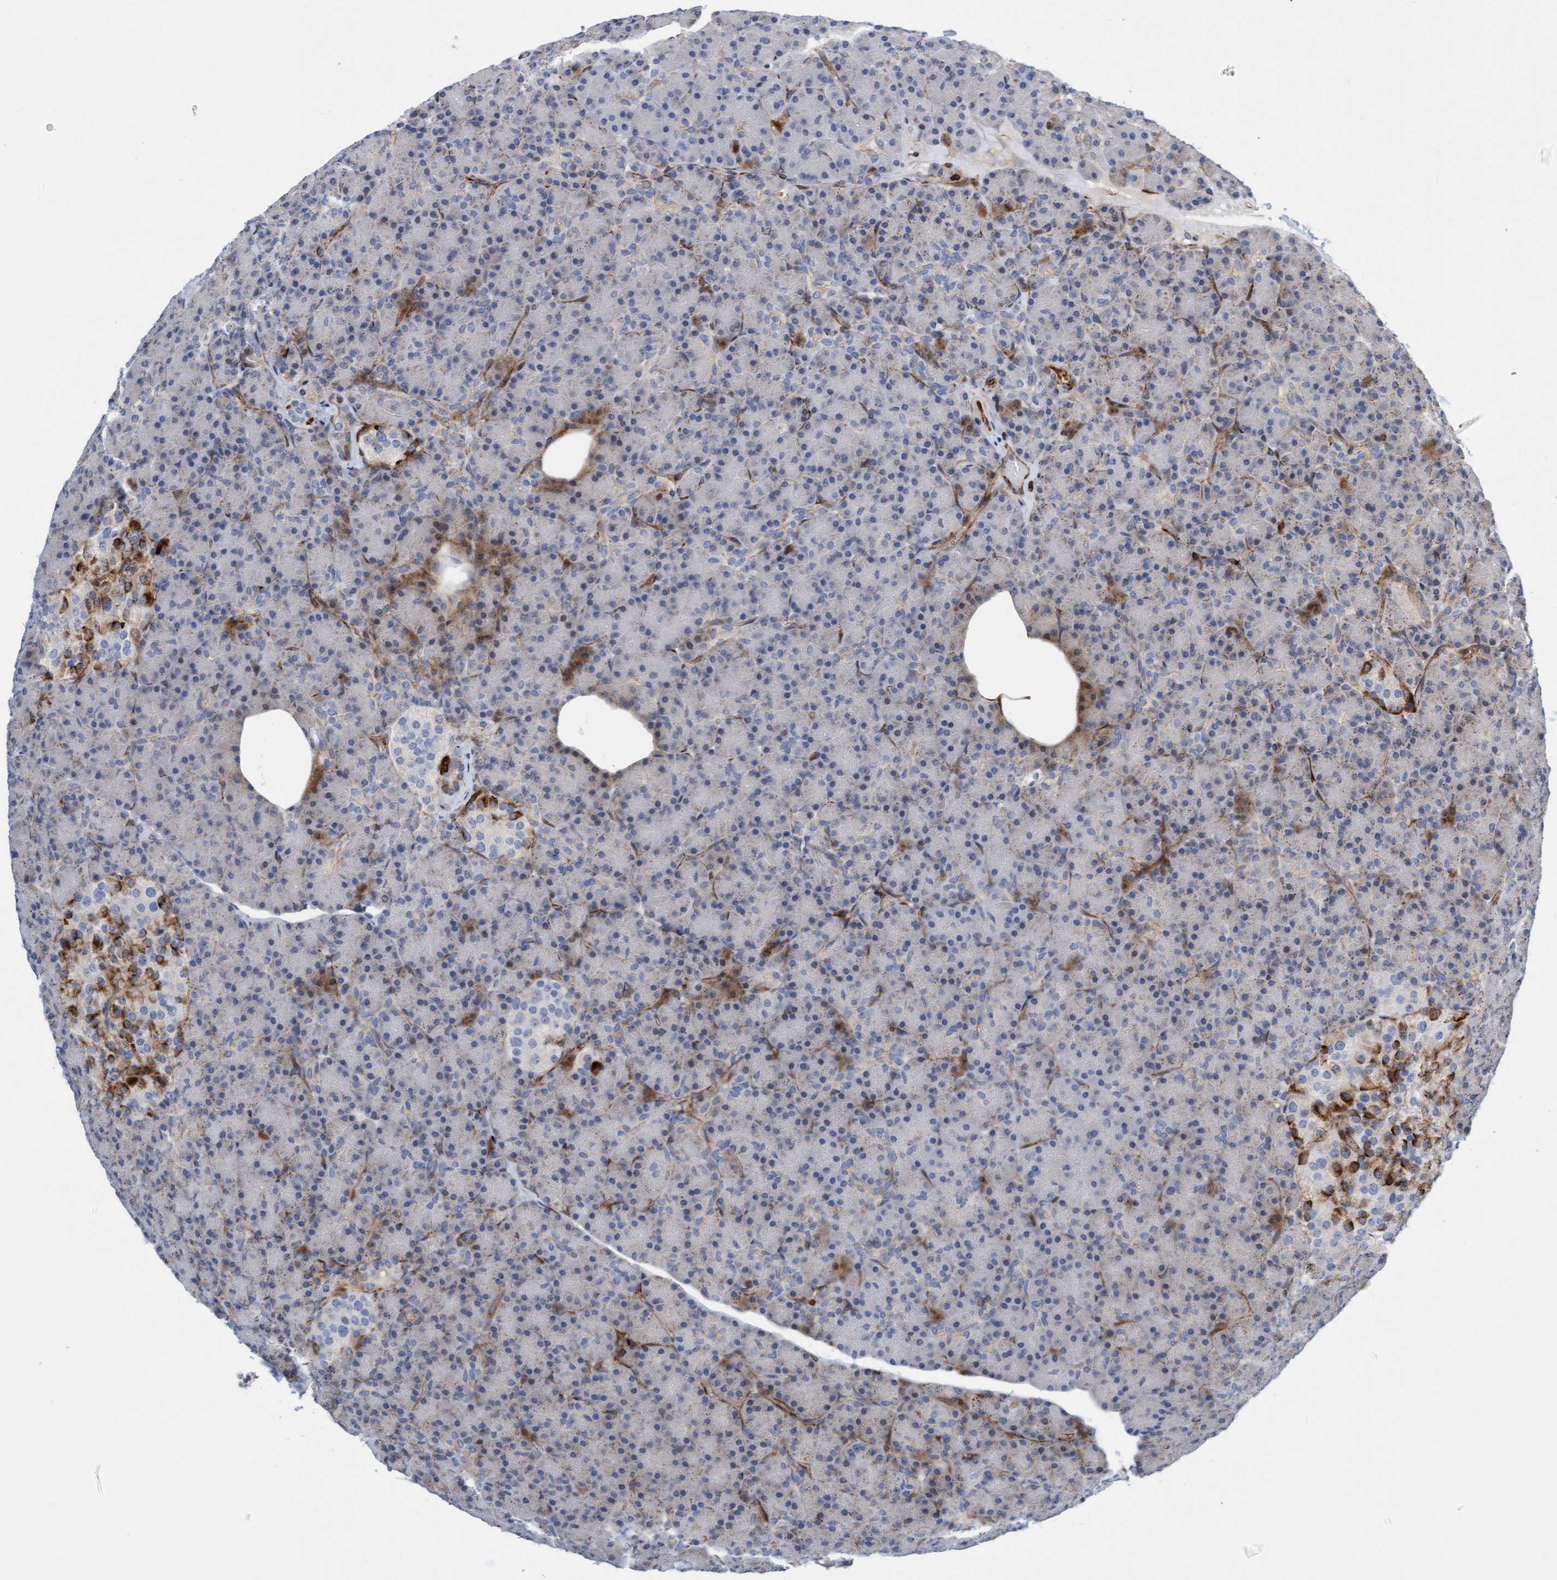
{"staining": {"intensity": "weak", "quantity": "<25%", "location": "cytoplasmic/membranous"}, "tissue": "pancreas", "cell_type": "Exocrine glandular cells", "image_type": "normal", "snomed": [{"axis": "morphology", "description": "Normal tissue, NOS"}, {"axis": "topography", "description": "Pancreas"}], "caption": "An image of human pancreas is negative for staining in exocrine glandular cells. The staining is performed using DAB brown chromogen with nuclei counter-stained in using hematoxylin.", "gene": "POLG2", "patient": {"sex": "female", "age": 43}}